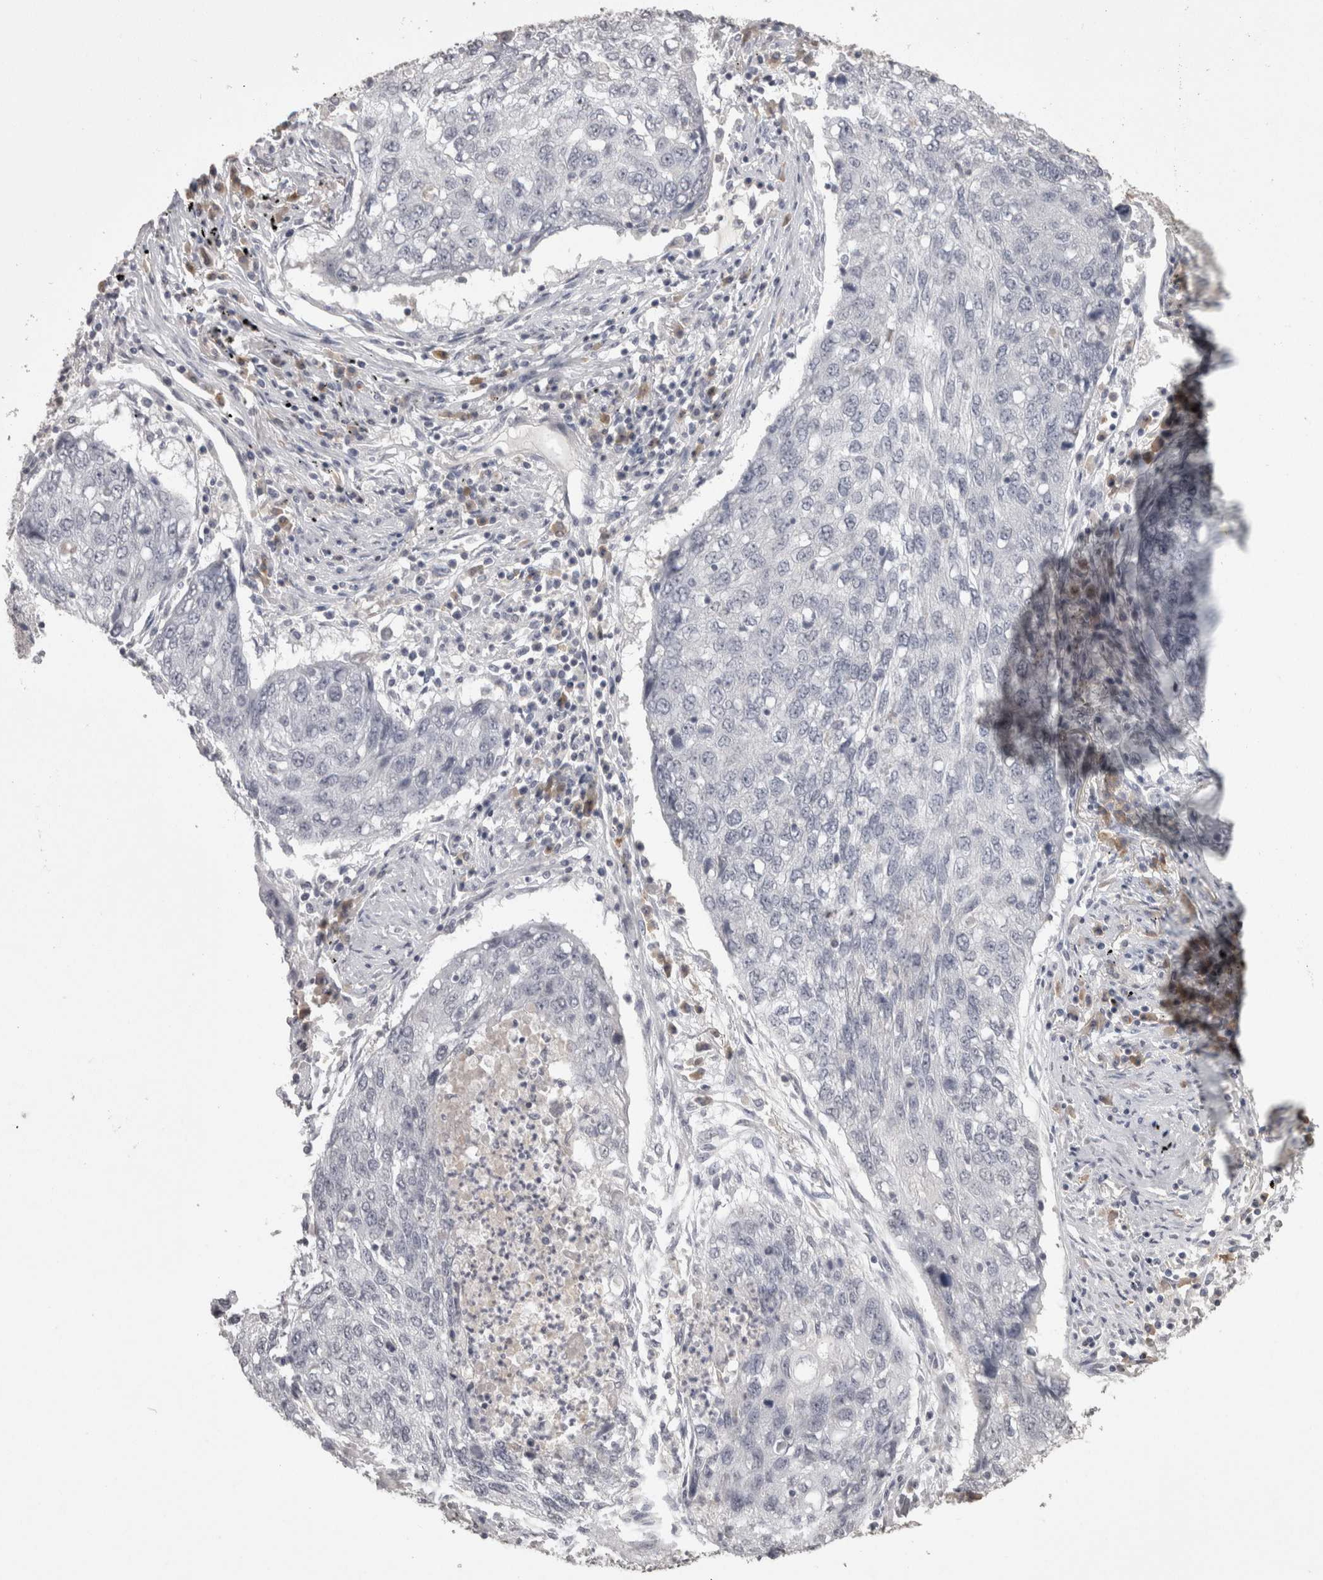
{"staining": {"intensity": "negative", "quantity": "none", "location": "none"}, "tissue": "lung cancer", "cell_type": "Tumor cells", "image_type": "cancer", "snomed": [{"axis": "morphology", "description": "Squamous cell carcinoma, NOS"}, {"axis": "topography", "description": "Lung"}], "caption": "DAB immunohistochemical staining of squamous cell carcinoma (lung) demonstrates no significant expression in tumor cells.", "gene": "LAX1", "patient": {"sex": "female", "age": 63}}